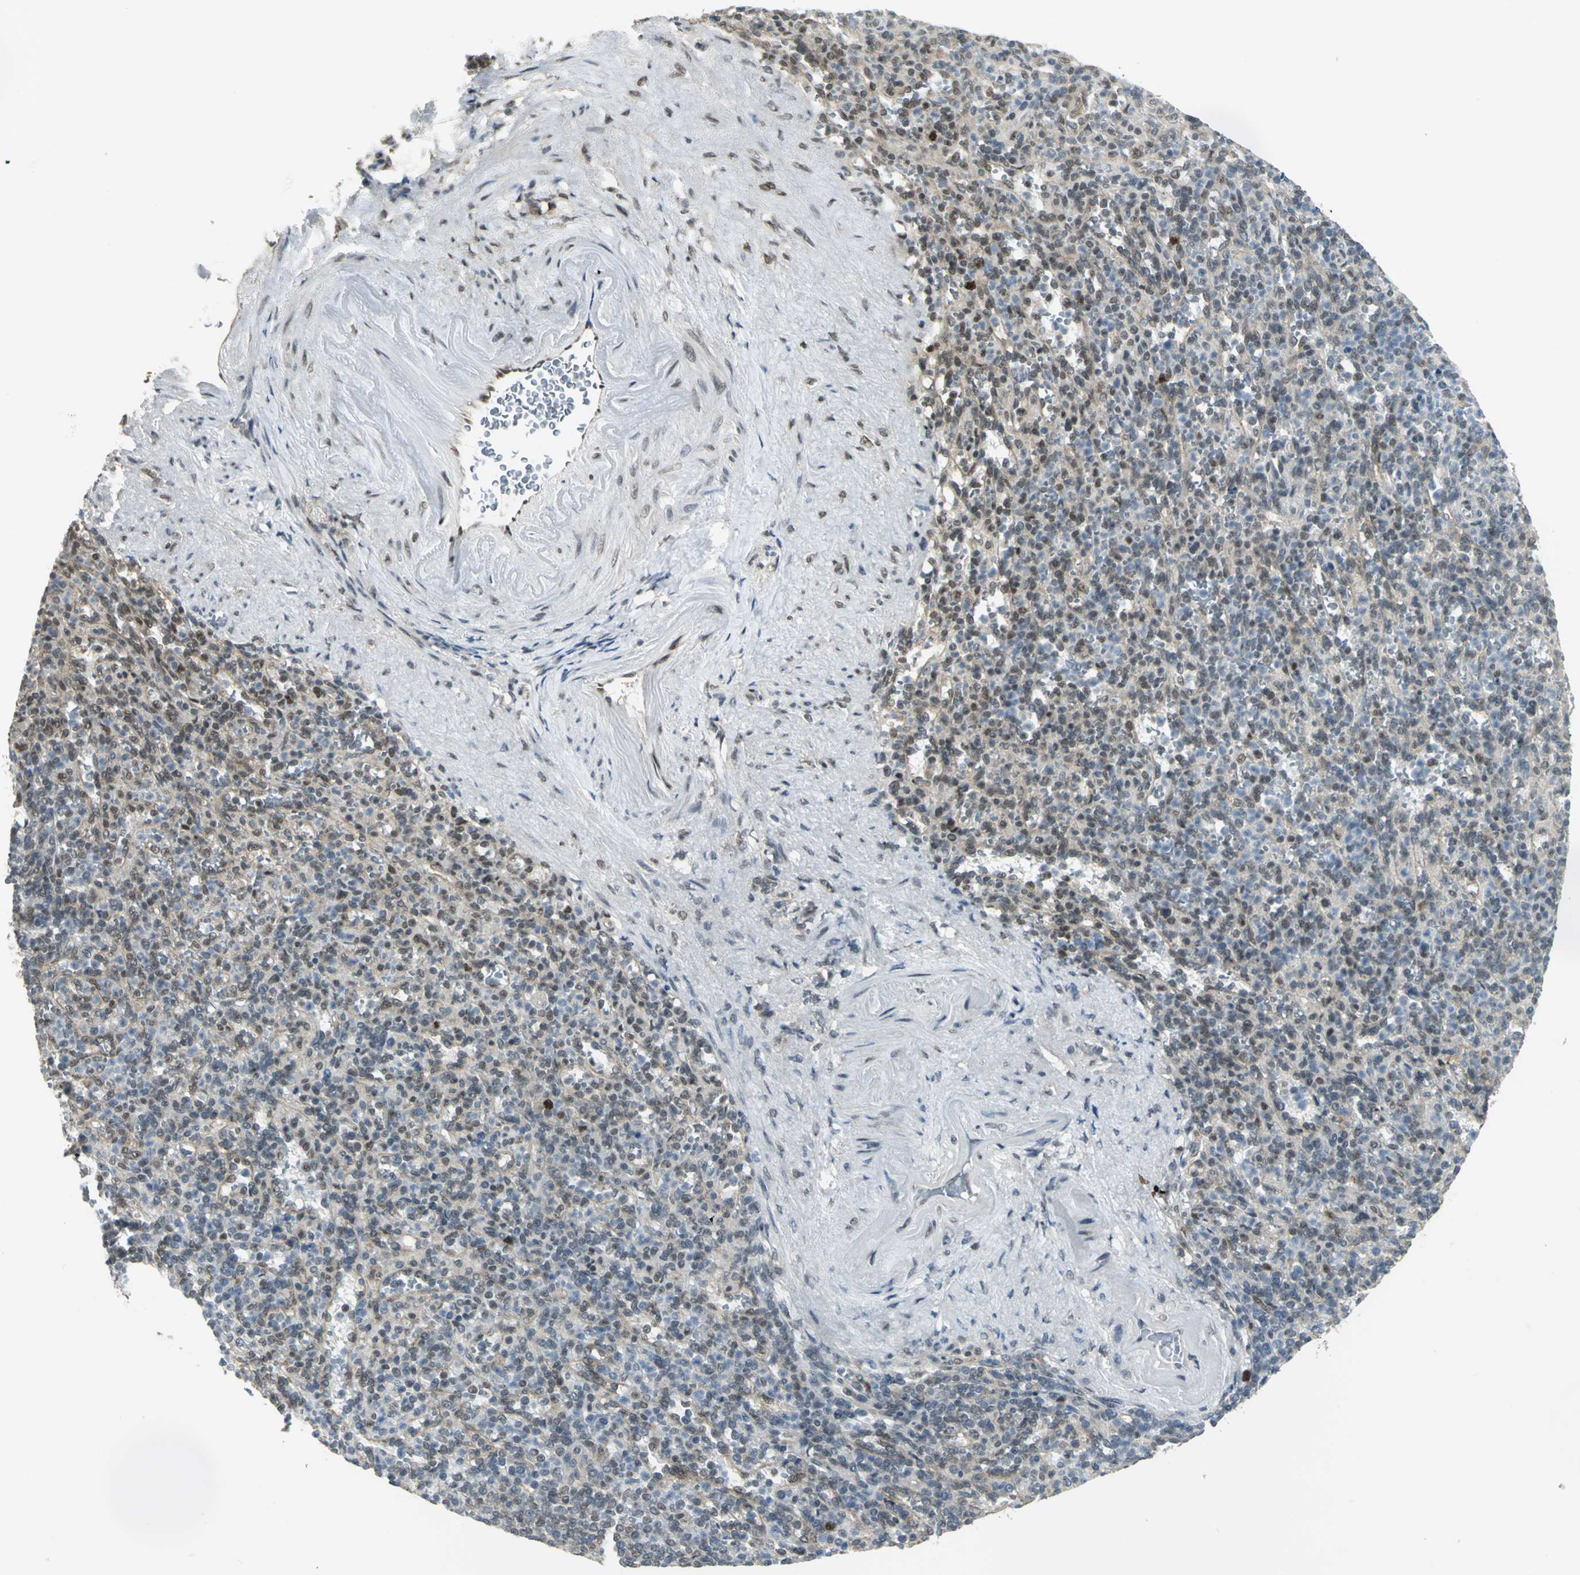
{"staining": {"intensity": "moderate", "quantity": "<25%", "location": "nuclear"}, "tissue": "spleen", "cell_type": "Cells in red pulp", "image_type": "normal", "snomed": [{"axis": "morphology", "description": "Normal tissue, NOS"}, {"axis": "topography", "description": "Spleen"}], "caption": "This photomicrograph reveals IHC staining of normal spleen, with low moderate nuclear expression in approximately <25% of cells in red pulp.", "gene": "DDX5", "patient": {"sex": "female", "age": 74}}